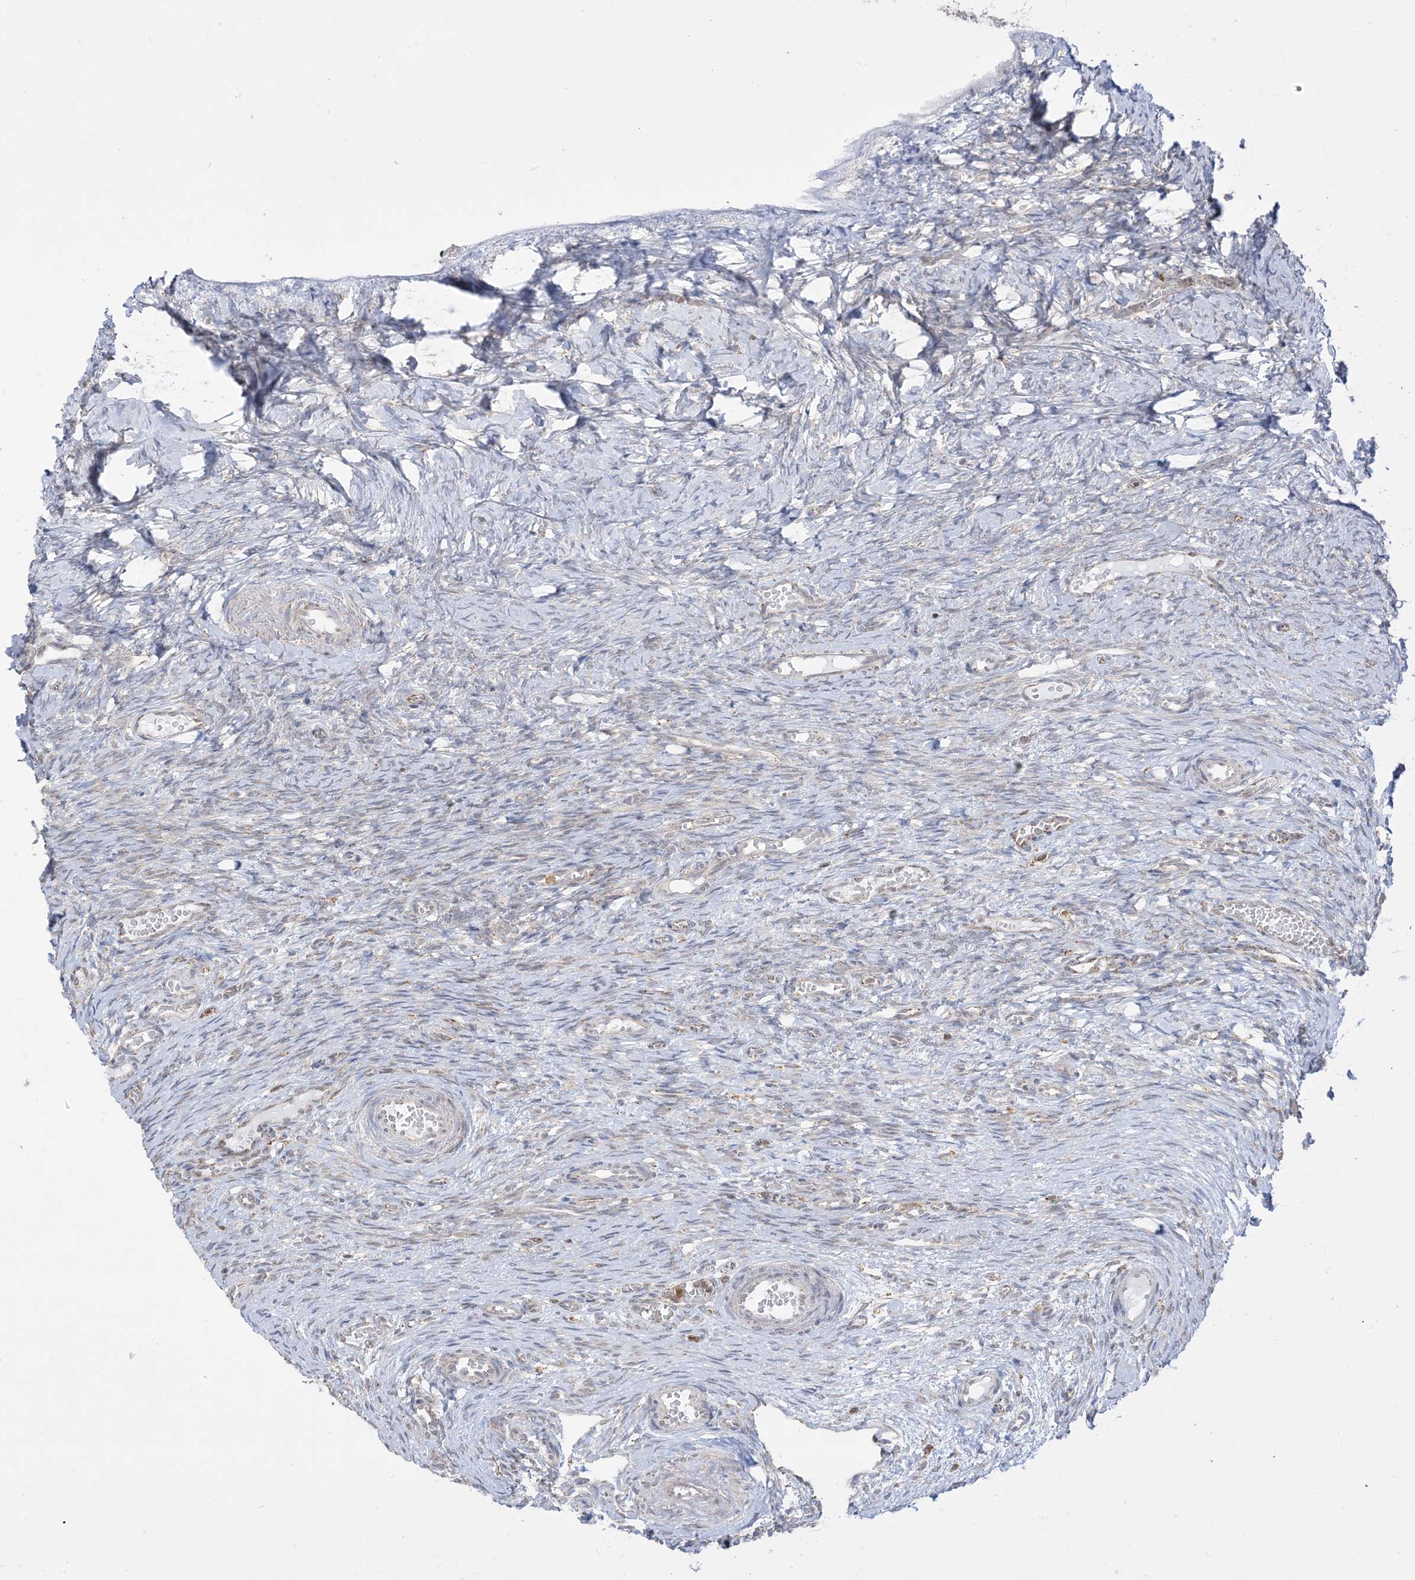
{"staining": {"intensity": "negative", "quantity": "none", "location": "none"}, "tissue": "ovary", "cell_type": "Ovarian stroma cells", "image_type": "normal", "snomed": [{"axis": "morphology", "description": "Adenocarcinoma, NOS"}, {"axis": "topography", "description": "Endometrium"}], "caption": "Ovarian stroma cells show no significant protein expression in normal ovary.", "gene": "KANSL3", "patient": {"sex": "female", "age": 32}}